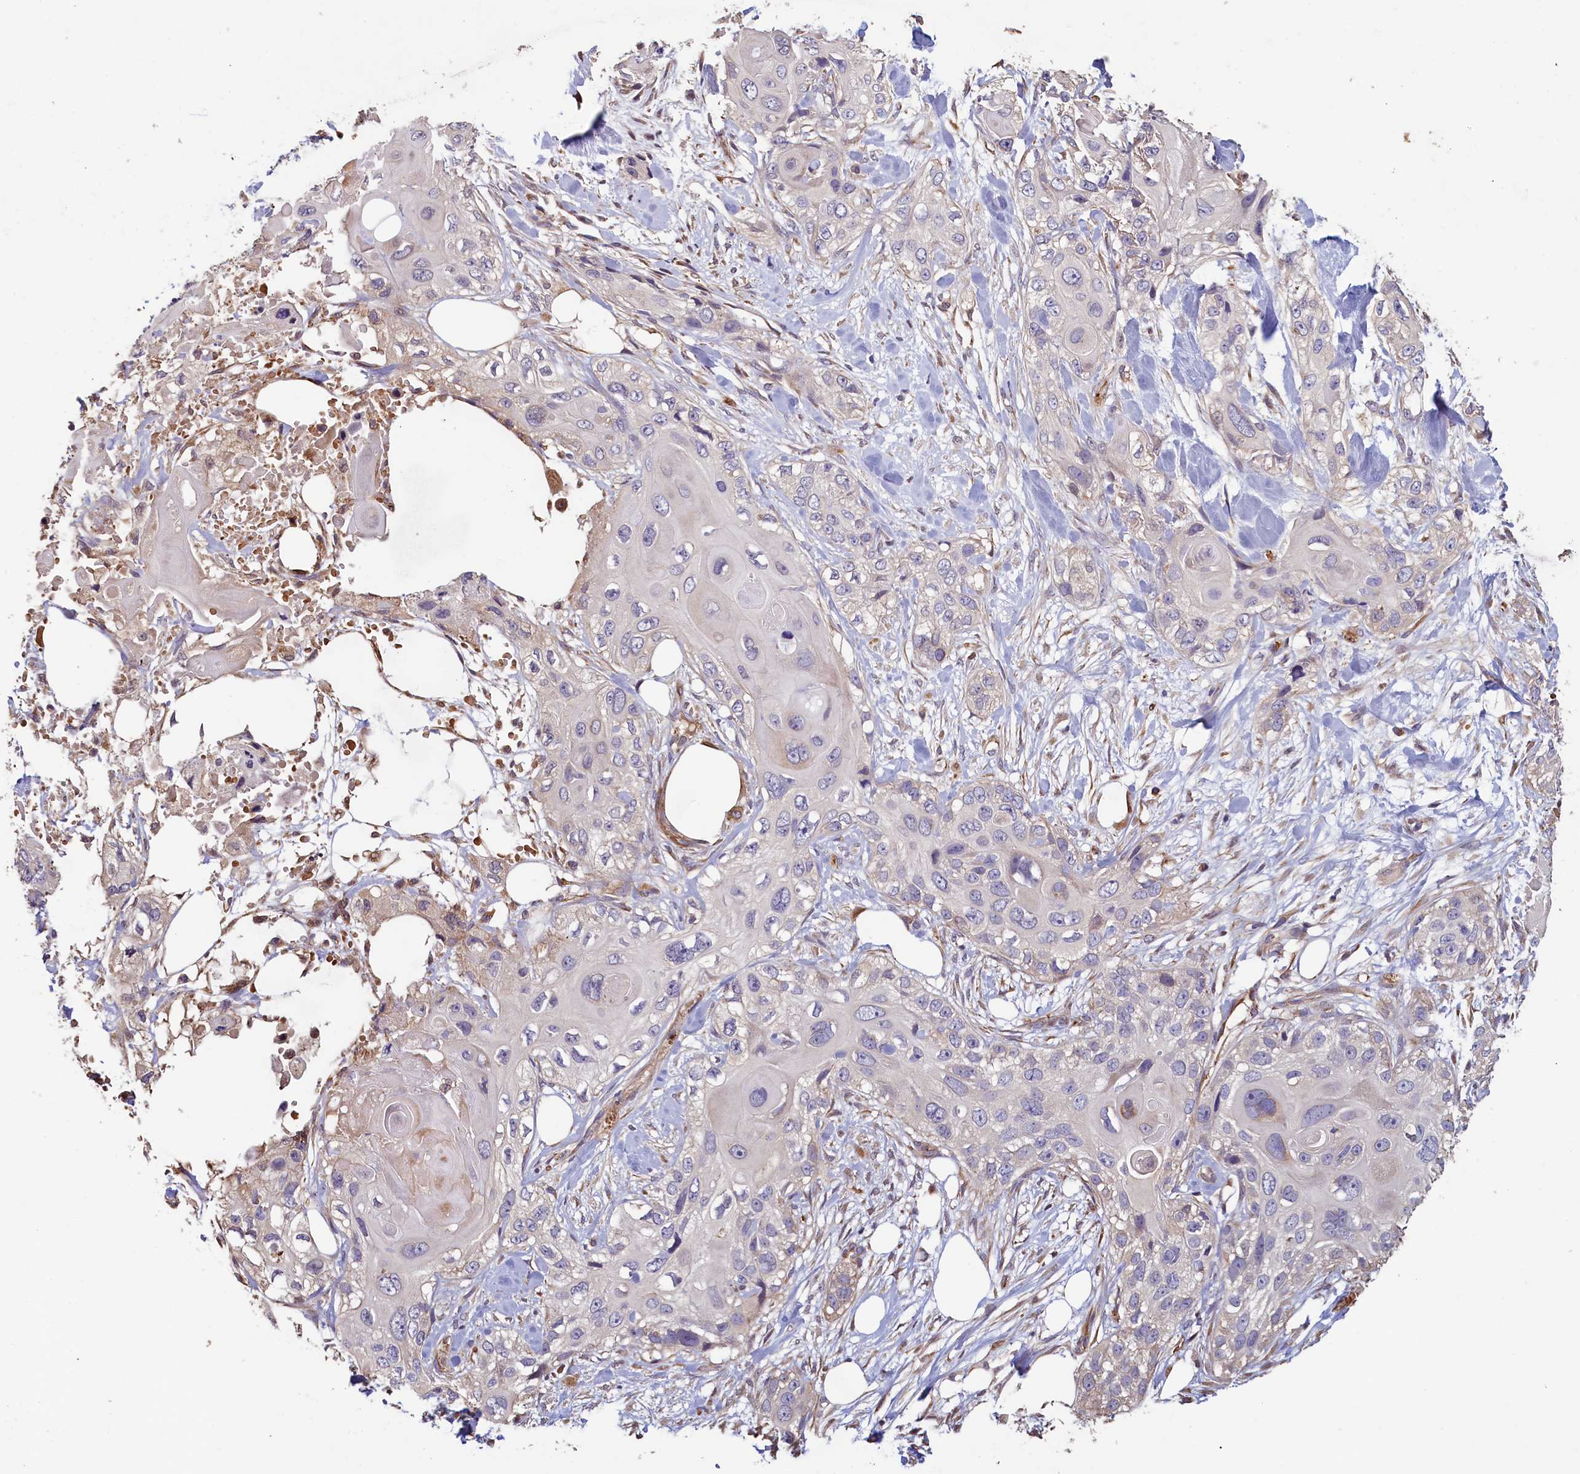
{"staining": {"intensity": "negative", "quantity": "none", "location": "none"}, "tissue": "skin cancer", "cell_type": "Tumor cells", "image_type": "cancer", "snomed": [{"axis": "morphology", "description": "Normal tissue, NOS"}, {"axis": "morphology", "description": "Squamous cell carcinoma, NOS"}, {"axis": "topography", "description": "Skin"}], "caption": "Protein analysis of skin squamous cell carcinoma displays no significant positivity in tumor cells. (Immunohistochemistry, brightfield microscopy, high magnification).", "gene": "ACSBG1", "patient": {"sex": "male", "age": 72}}